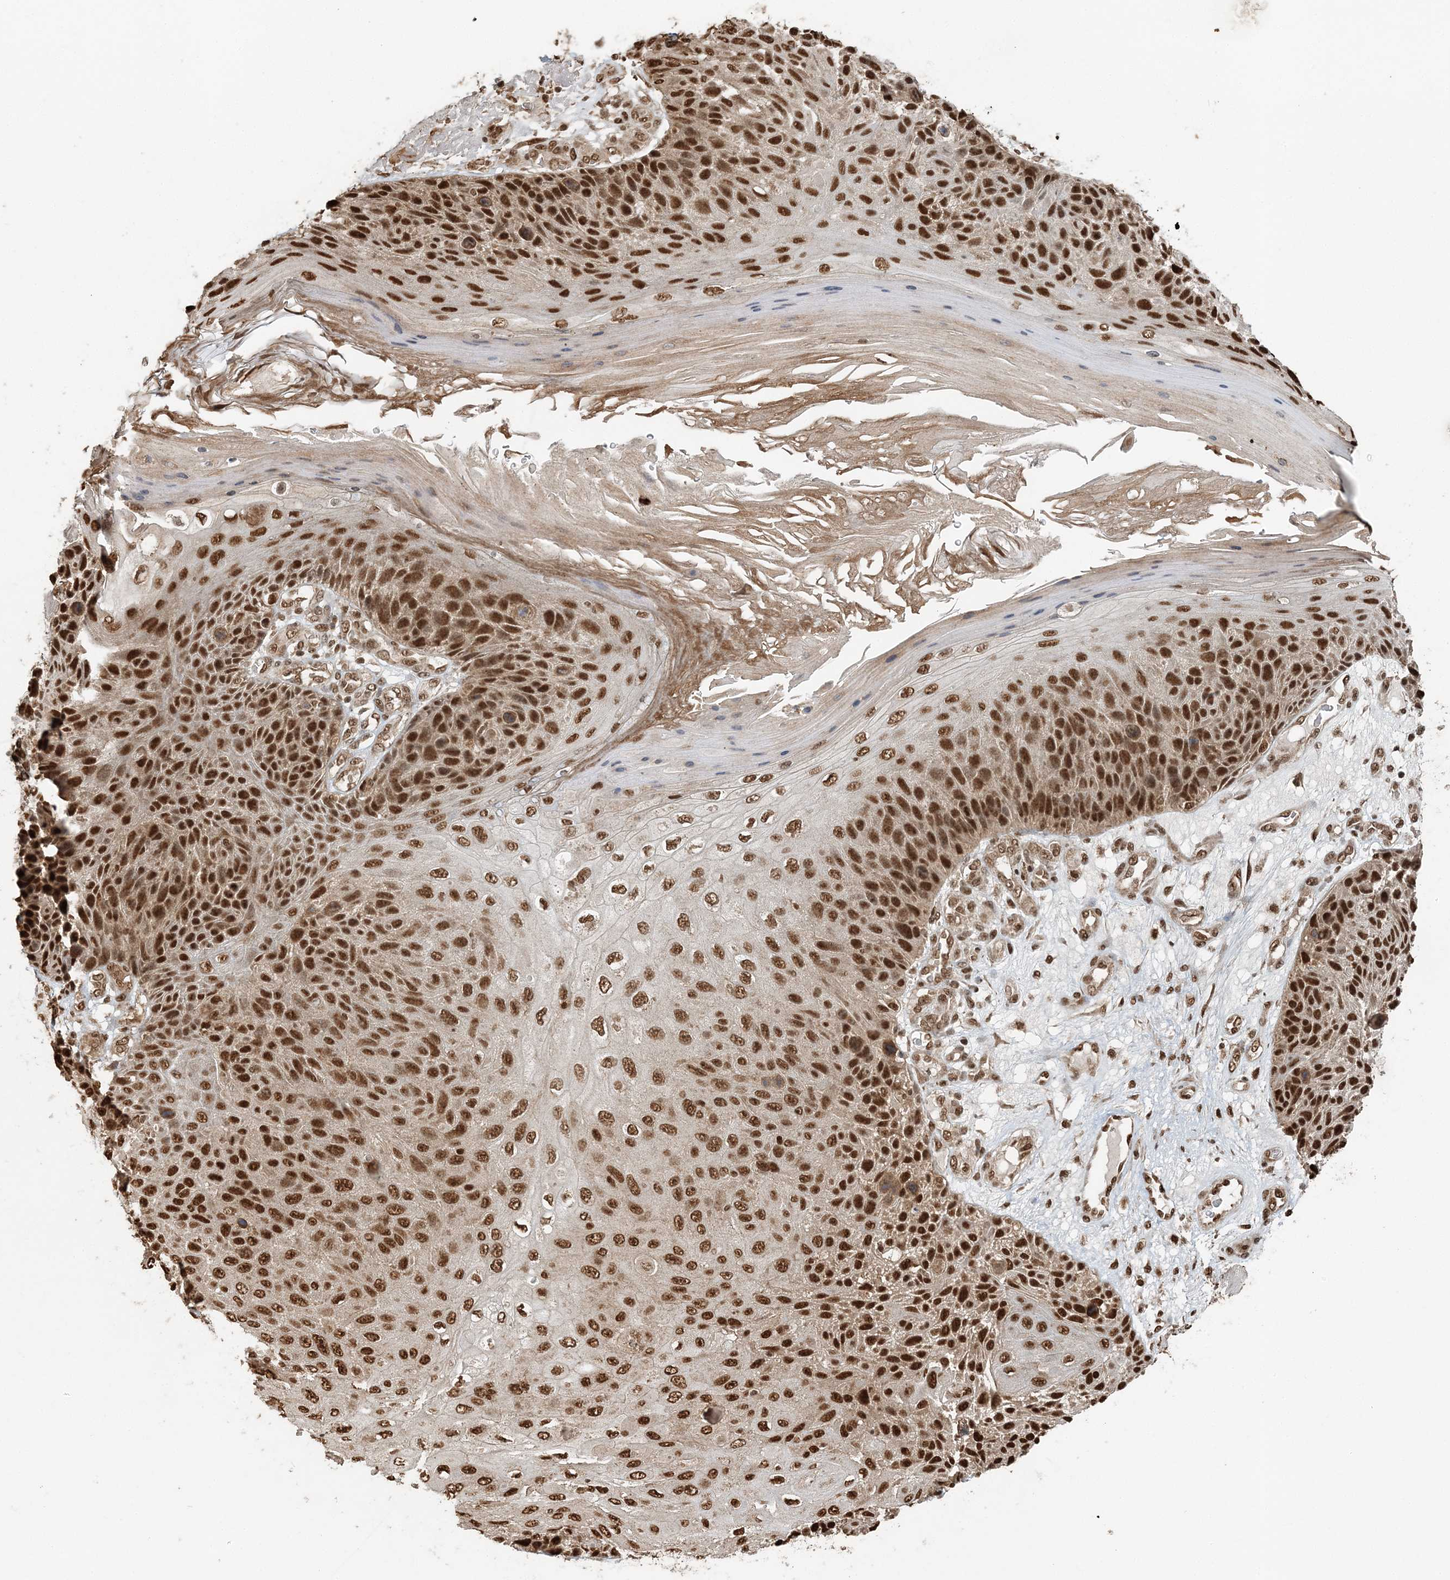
{"staining": {"intensity": "strong", "quantity": ">75%", "location": "nuclear"}, "tissue": "skin cancer", "cell_type": "Tumor cells", "image_type": "cancer", "snomed": [{"axis": "morphology", "description": "Squamous cell carcinoma, NOS"}, {"axis": "topography", "description": "Skin"}], "caption": "IHC (DAB) staining of human skin squamous cell carcinoma shows strong nuclear protein expression in about >75% of tumor cells.", "gene": "ARHGAP35", "patient": {"sex": "female", "age": 88}}